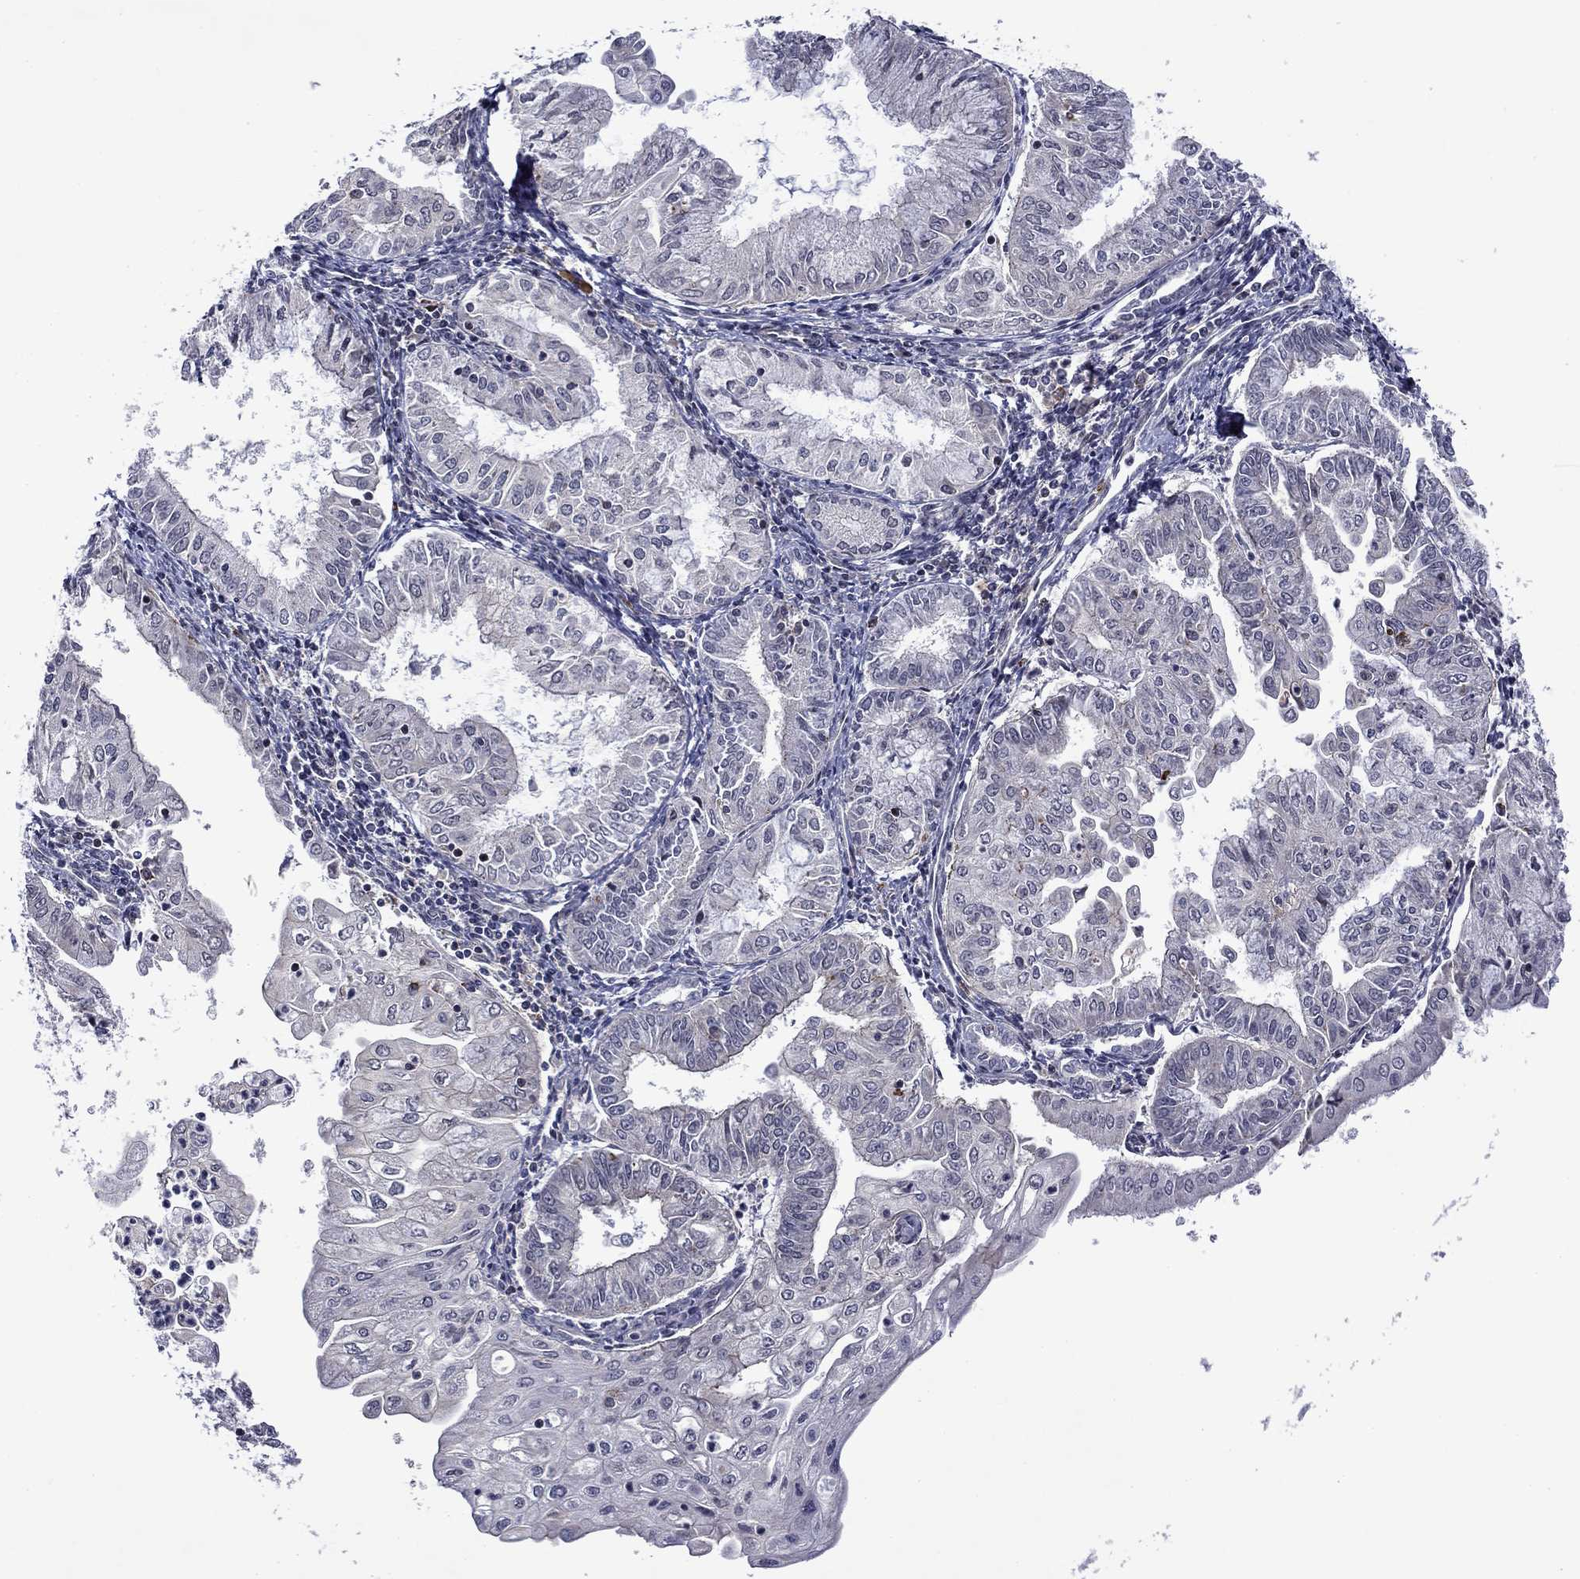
{"staining": {"intensity": "negative", "quantity": "none", "location": "none"}, "tissue": "endometrial cancer", "cell_type": "Tumor cells", "image_type": "cancer", "snomed": [{"axis": "morphology", "description": "Adenocarcinoma, NOS"}, {"axis": "topography", "description": "Endometrium"}], "caption": "Immunohistochemical staining of human endometrial adenocarcinoma exhibits no significant staining in tumor cells. (Stains: DAB immunohistochemistry (IHC) with hematoxylin counter stain, Microscopy: brightfield microscopy at high magnification).", "gene": "B3GAT1", "patient": {"sex": "female", "age": 56}}